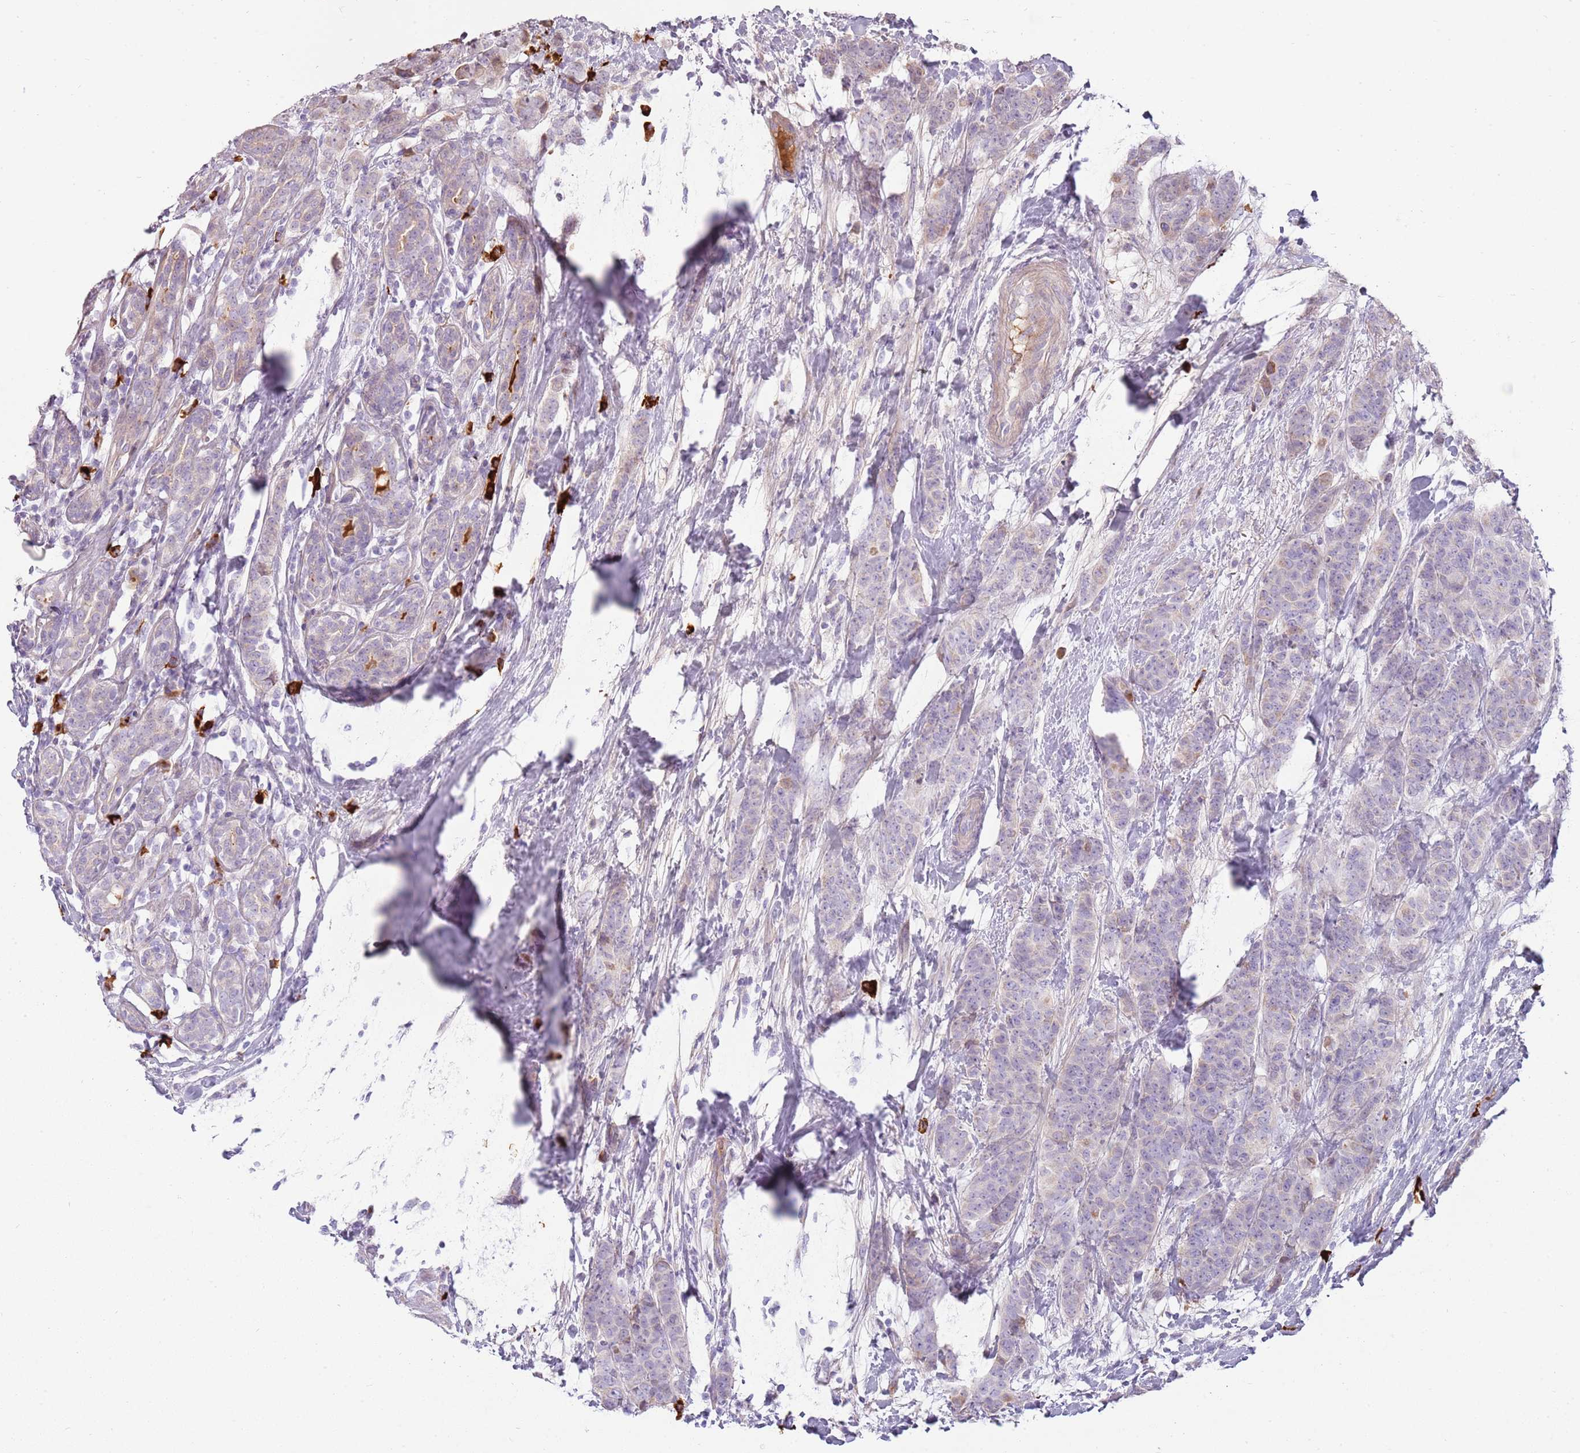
{"staining": {"intensity": "weak", "quantity": "<25%", "location": "cytoplasmic/membranous"}, "tissue": "breast cancer", "cell_type": "Tumor cells", "image_type": "cancer", "snomed": [{"axis": "morphology", "description": "Duct carcinoma"}, {"axis": "topography", "description": "Breast"}], "caption": "A photomicrograph of human breast cancer is negative for staining in tumor cells.", "gene": "MCUB", "patient": {"sex": "female", "age": 40}}